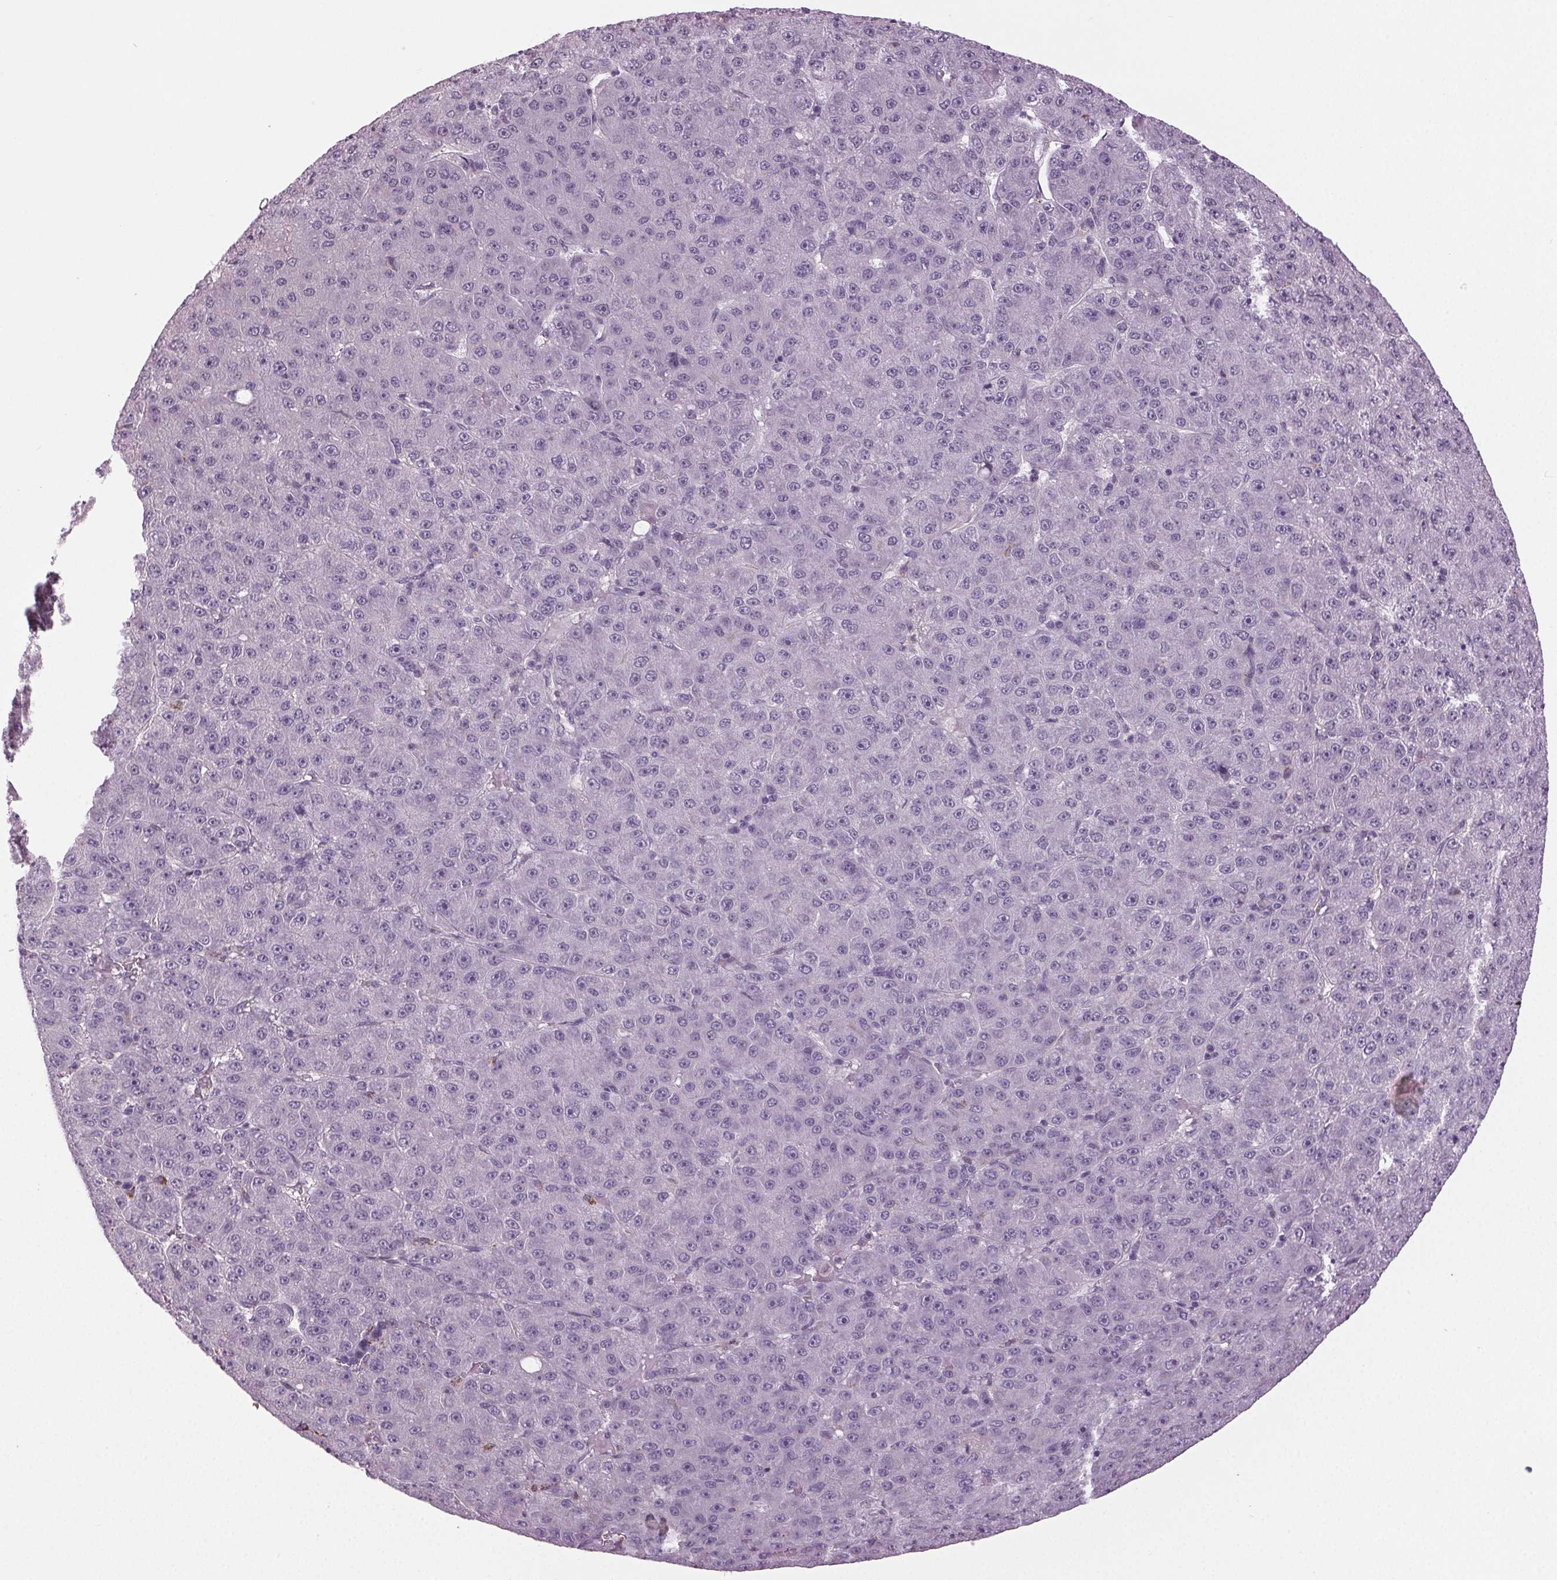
{"staining": {"intensity": "negative", "quantity": "none", "location": "none"}, "tissue": "liver cancer", "cell_type": "Tumor cells", "image_type": "cancer", "snomed": [{"axis": "morphology", "description": "Carcinoma, Hepatocellular, NOS"}, {"axis": "topography", "description": "Liver"}], "caption": "IHC of human liver cancer shows no staining in tumor cells.", "gene": "DNAH12", "patient": {"sex": "male", "age": 67}}